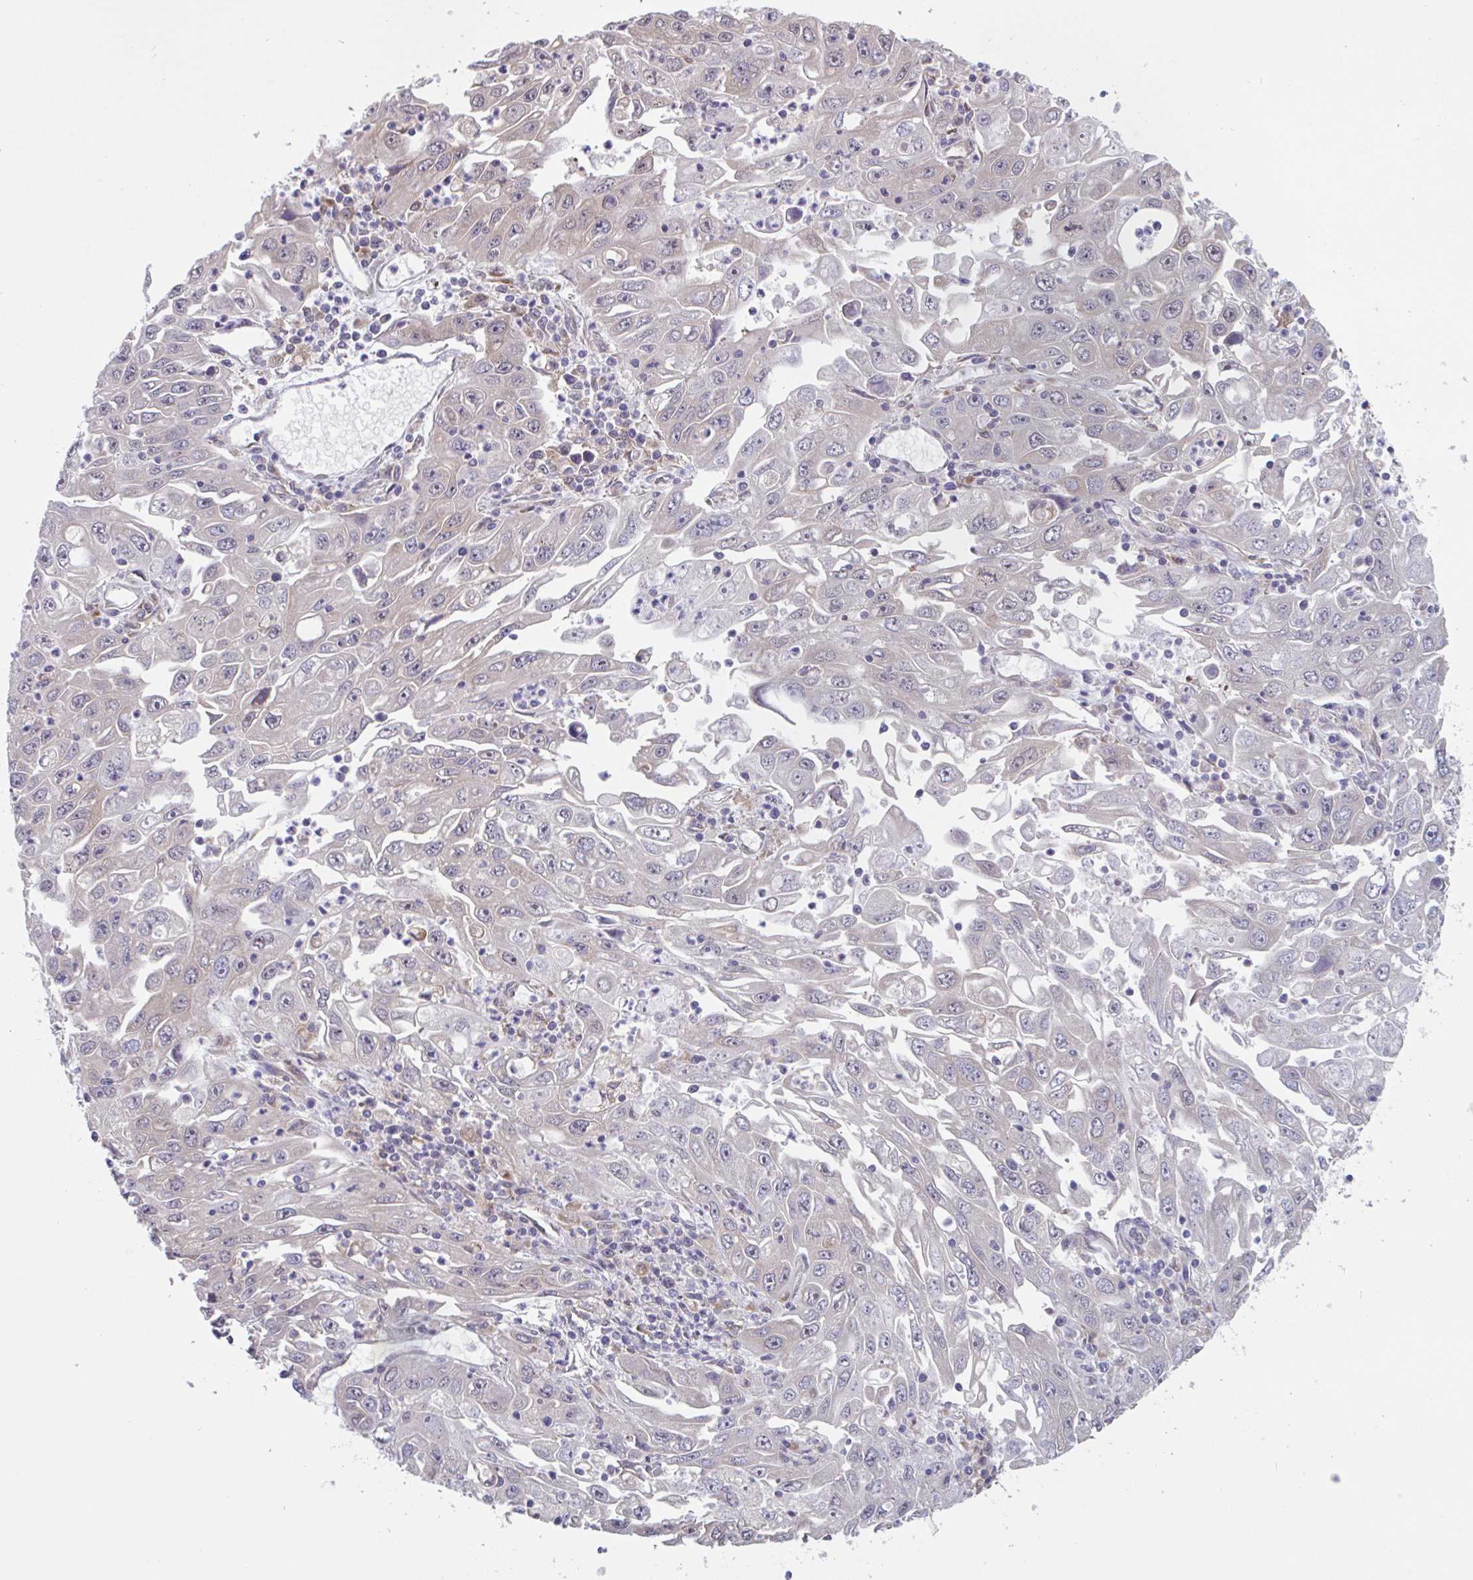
{"staining": {"intensity": "weak", "quantity": "25%-75%", "location": "cytoplasmic/membranous"}, "tissue": "endometrial cancer", "cell_type": "Tumor cells", "image_type": "cancer", "snomed": [{"axis": "morphology", "description": "Adenocarcinoma, NOS"}, {"axis": "topography", "description": "Uterus"}], "caption": "IHC photomicrograph of neoplastic tissue: human endometrial cancer stained using immunohistochemistry demonstrates low levels of weak protein expression localized specifically in the cytoplasmic/membranous of tumor cells, appearing as a cytoplasmic/membranous brown color.", "gene": "SNX8", "patient": {"sex": "female", "age": 62}}